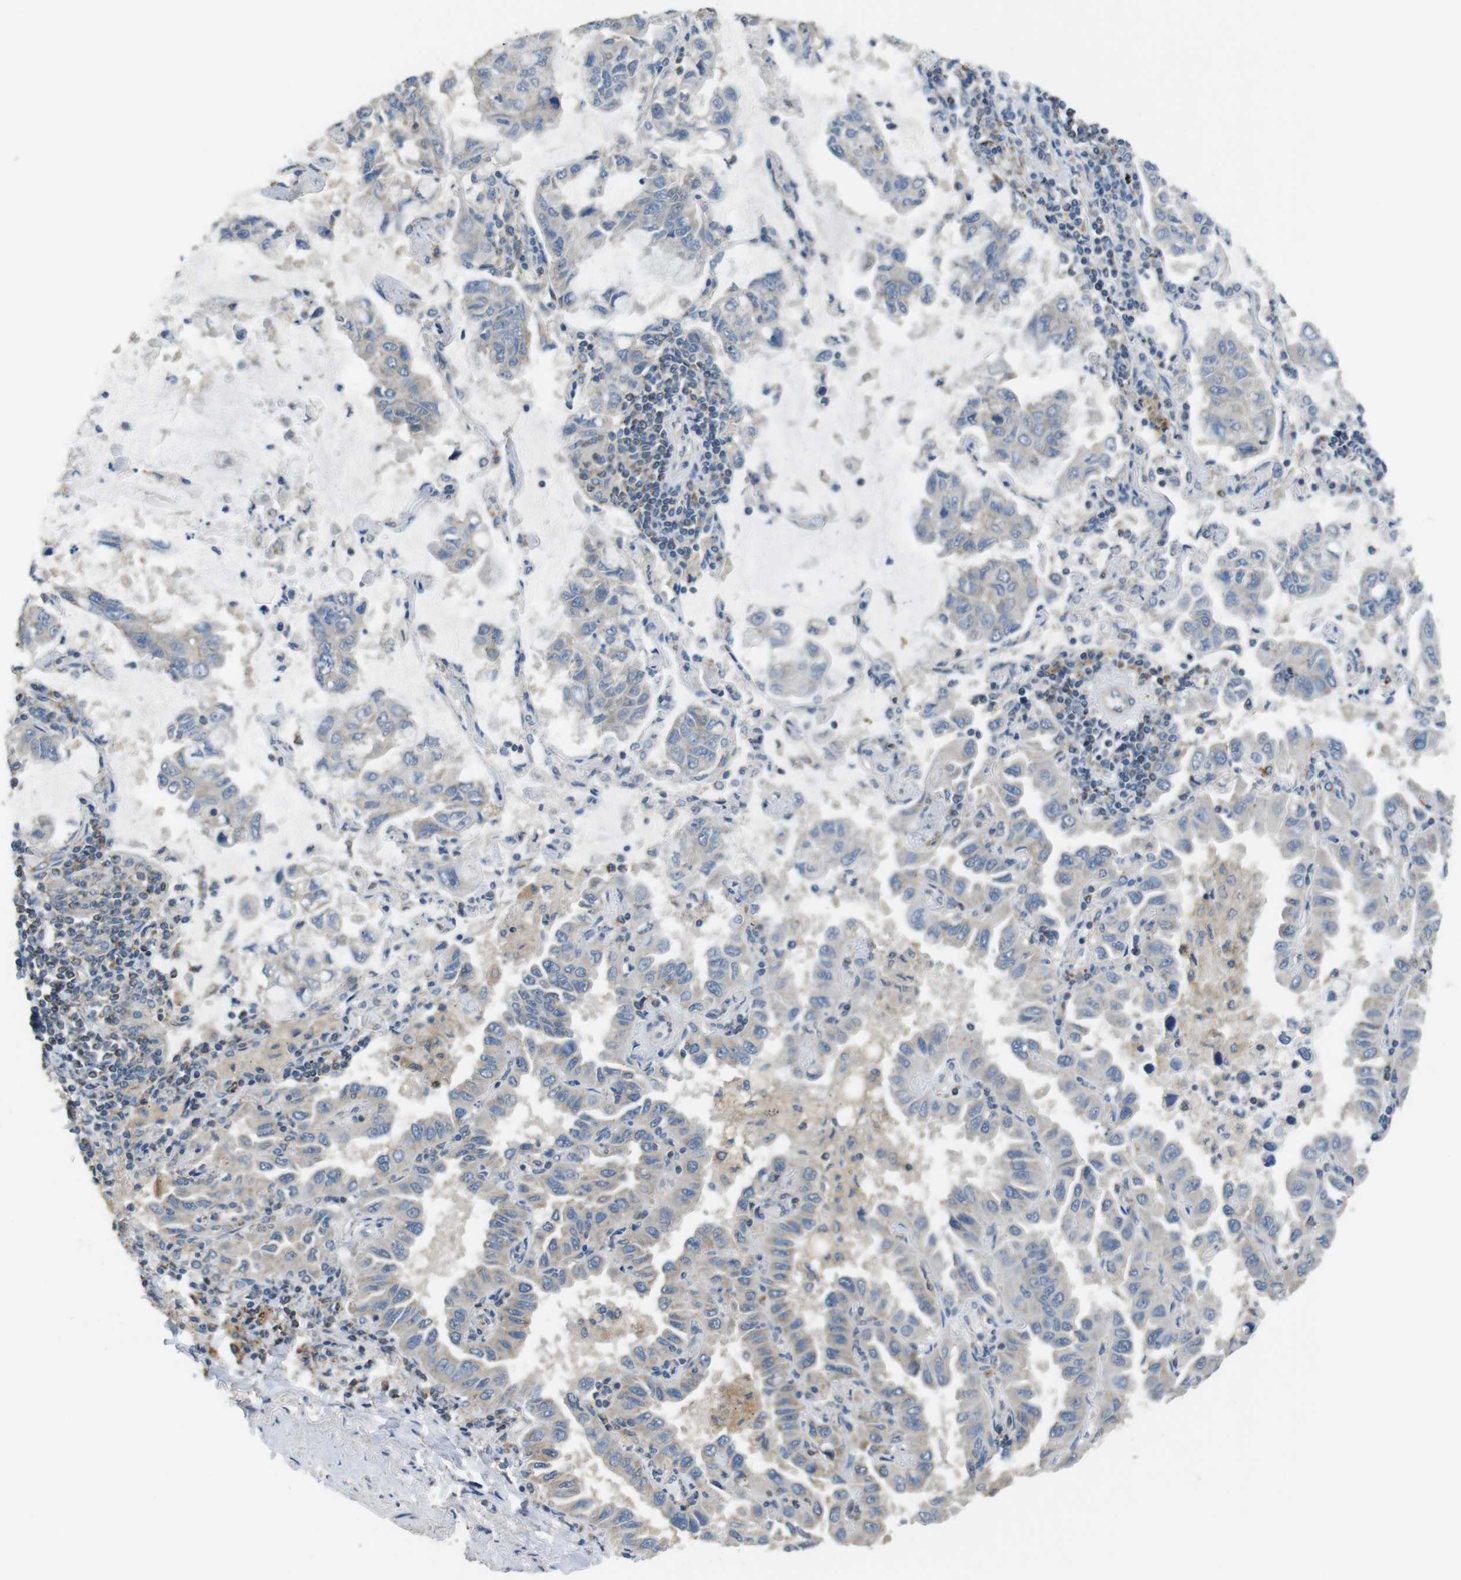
{"staining": {"intensity": "weak", "quantity": "<25%", "location": "cytoplasmic/membranous"}, "tissue": "lung cancer", "cell_type": "Tumor cells", "image_type": "cancer", "snomed": [{"axis": "morphology", "description": "Adenocarcinoma, NOS"}, {"axis": "topography", "description": "Lung"}], "caption": "DAB immunohistochemical staining of human lung adenocarcinoma demonstrates no significant positivity in tumor cells. The staining was performed using DAB to visualize the protein expression in brown, while the nuclei were stained in blue with hematoxylin (Magnification: 20x).", "gene": "CALHM2", "patient": {"sex": "male", "age": 64}}